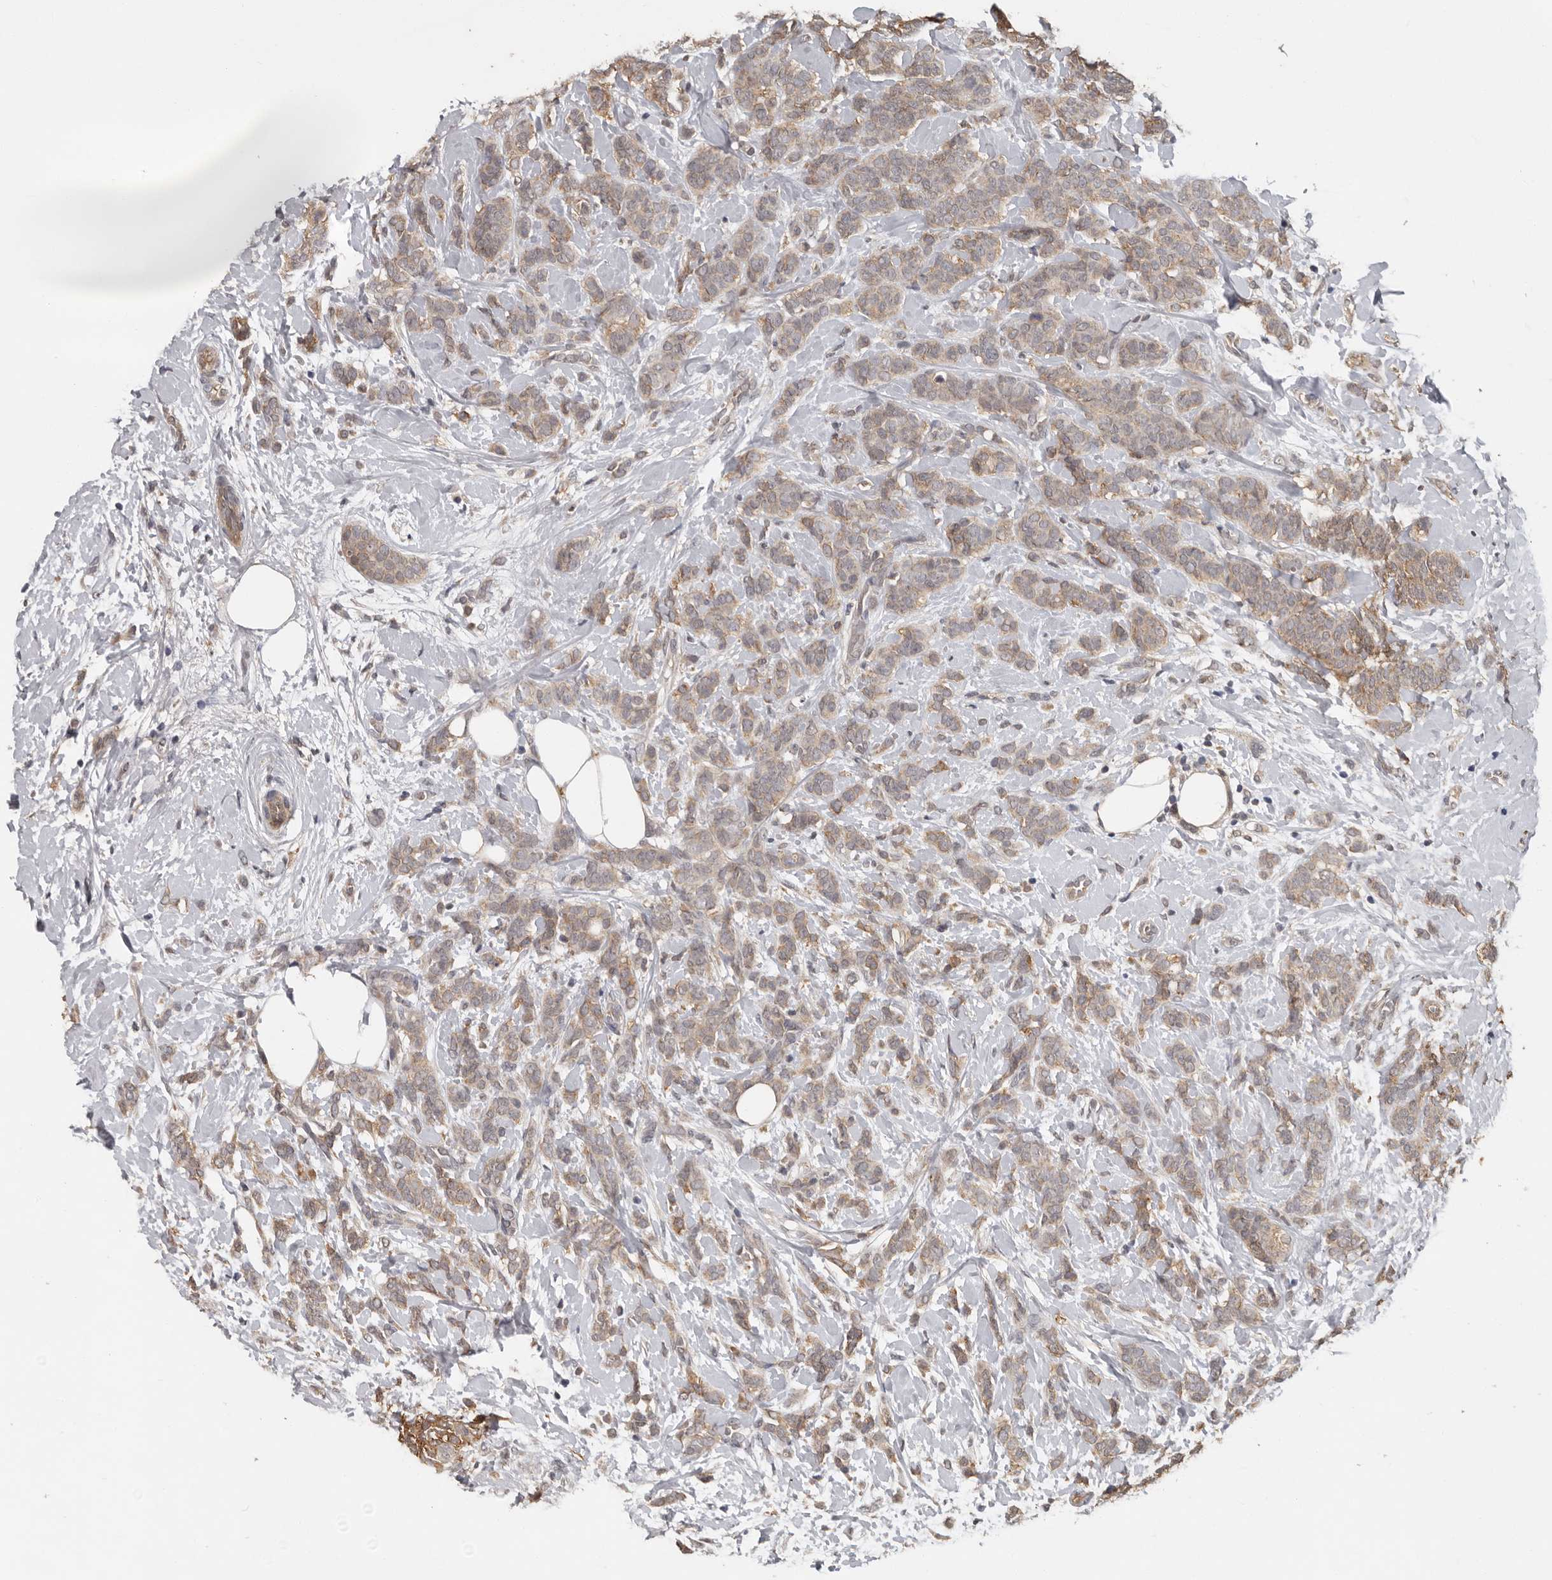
{"staining": {"intensity": "weak", "quantity": ">75%", "location": "cytoplasmic/membranous"}, "tissue": "breast cancer", "cell_type": "Tumor cells", "image_type": "cancer", "snomed": [{"axis": "morphology", "description": "Lobular carcinoma, in situ"}, {"axis": "morphology", "description": "Lobular carcinoma"}, {"axis": "topography", "description": "Breast"}], "caption": "IHC staining of breast cancer, which shows low levels of weak cytoplasmic/membranous positivity in approximately >75% of tumor cells indicating weak cytoplasmic/membranous protein positivity. The staining was performed using DAB (brown) for protein detection and nuclei were counterstained in hematoxylin (blue).", "gene": "MTF1", "patient": {"sex": "female", "age": 41}}